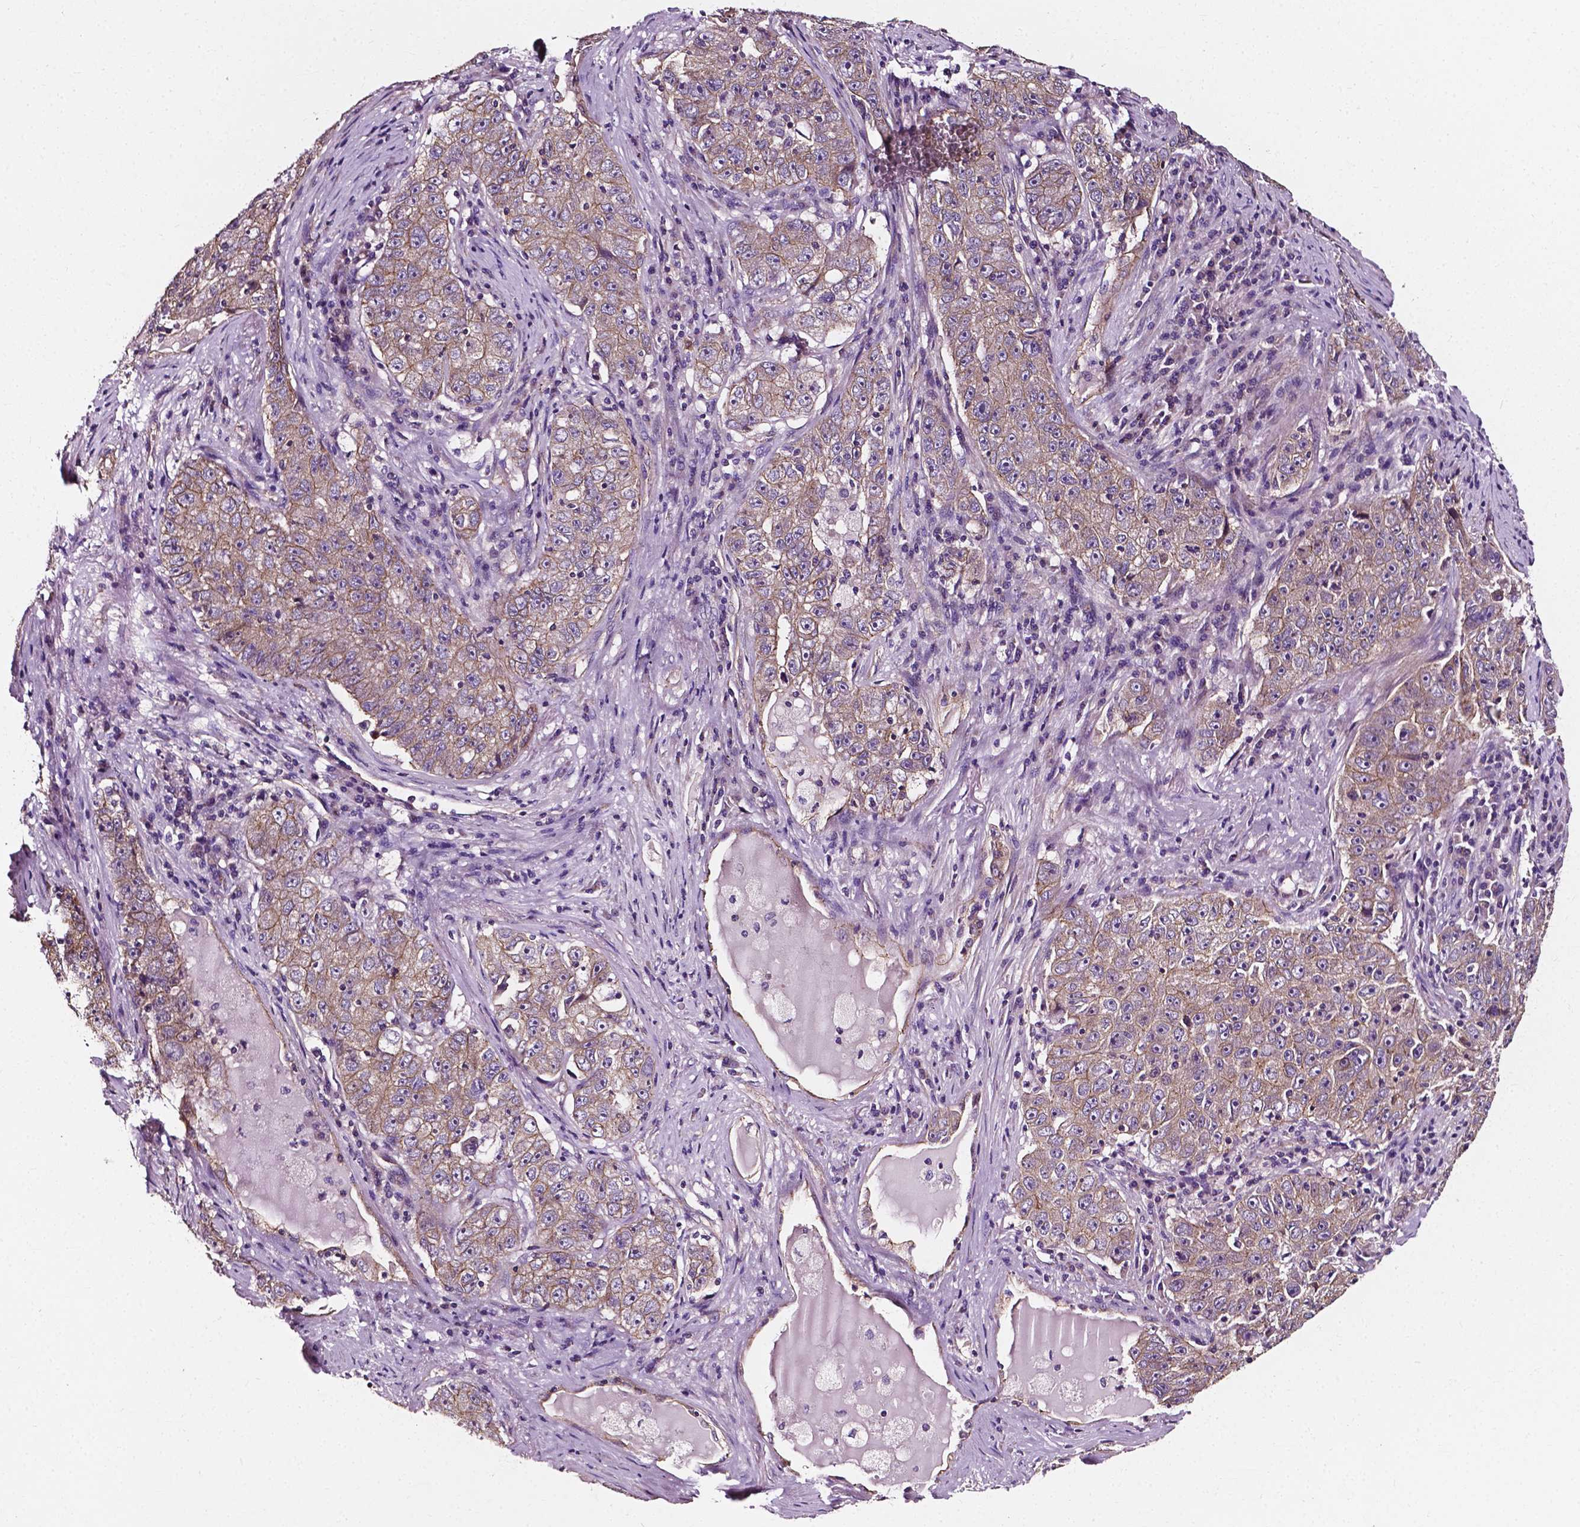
{"staining": {"intensity": "weak", "quantity": "25%-75%", "location": "cytoplasmic/membranous"}, "tissue": "lung cancer", "cell_type": "Tumor cells", "image_type": "cancer", "snomed": [{"axis": "morphology", "description": "Normal morphology"}, {"axis": "morphology", "description": "Adenocarcinoma, NOS"}, {"axis": "topography", "description": "Lymph node"}, {"axis": "topography", "description": "Lung"}], "caption": "A photomicrograph of adenocarcinoma (lung) stained for a protein shows weak cytoplasmic/membranous brown staining in tumor cells.", "gene": "ATG16L1", "patient": {"sex": "female", "age": 57}}